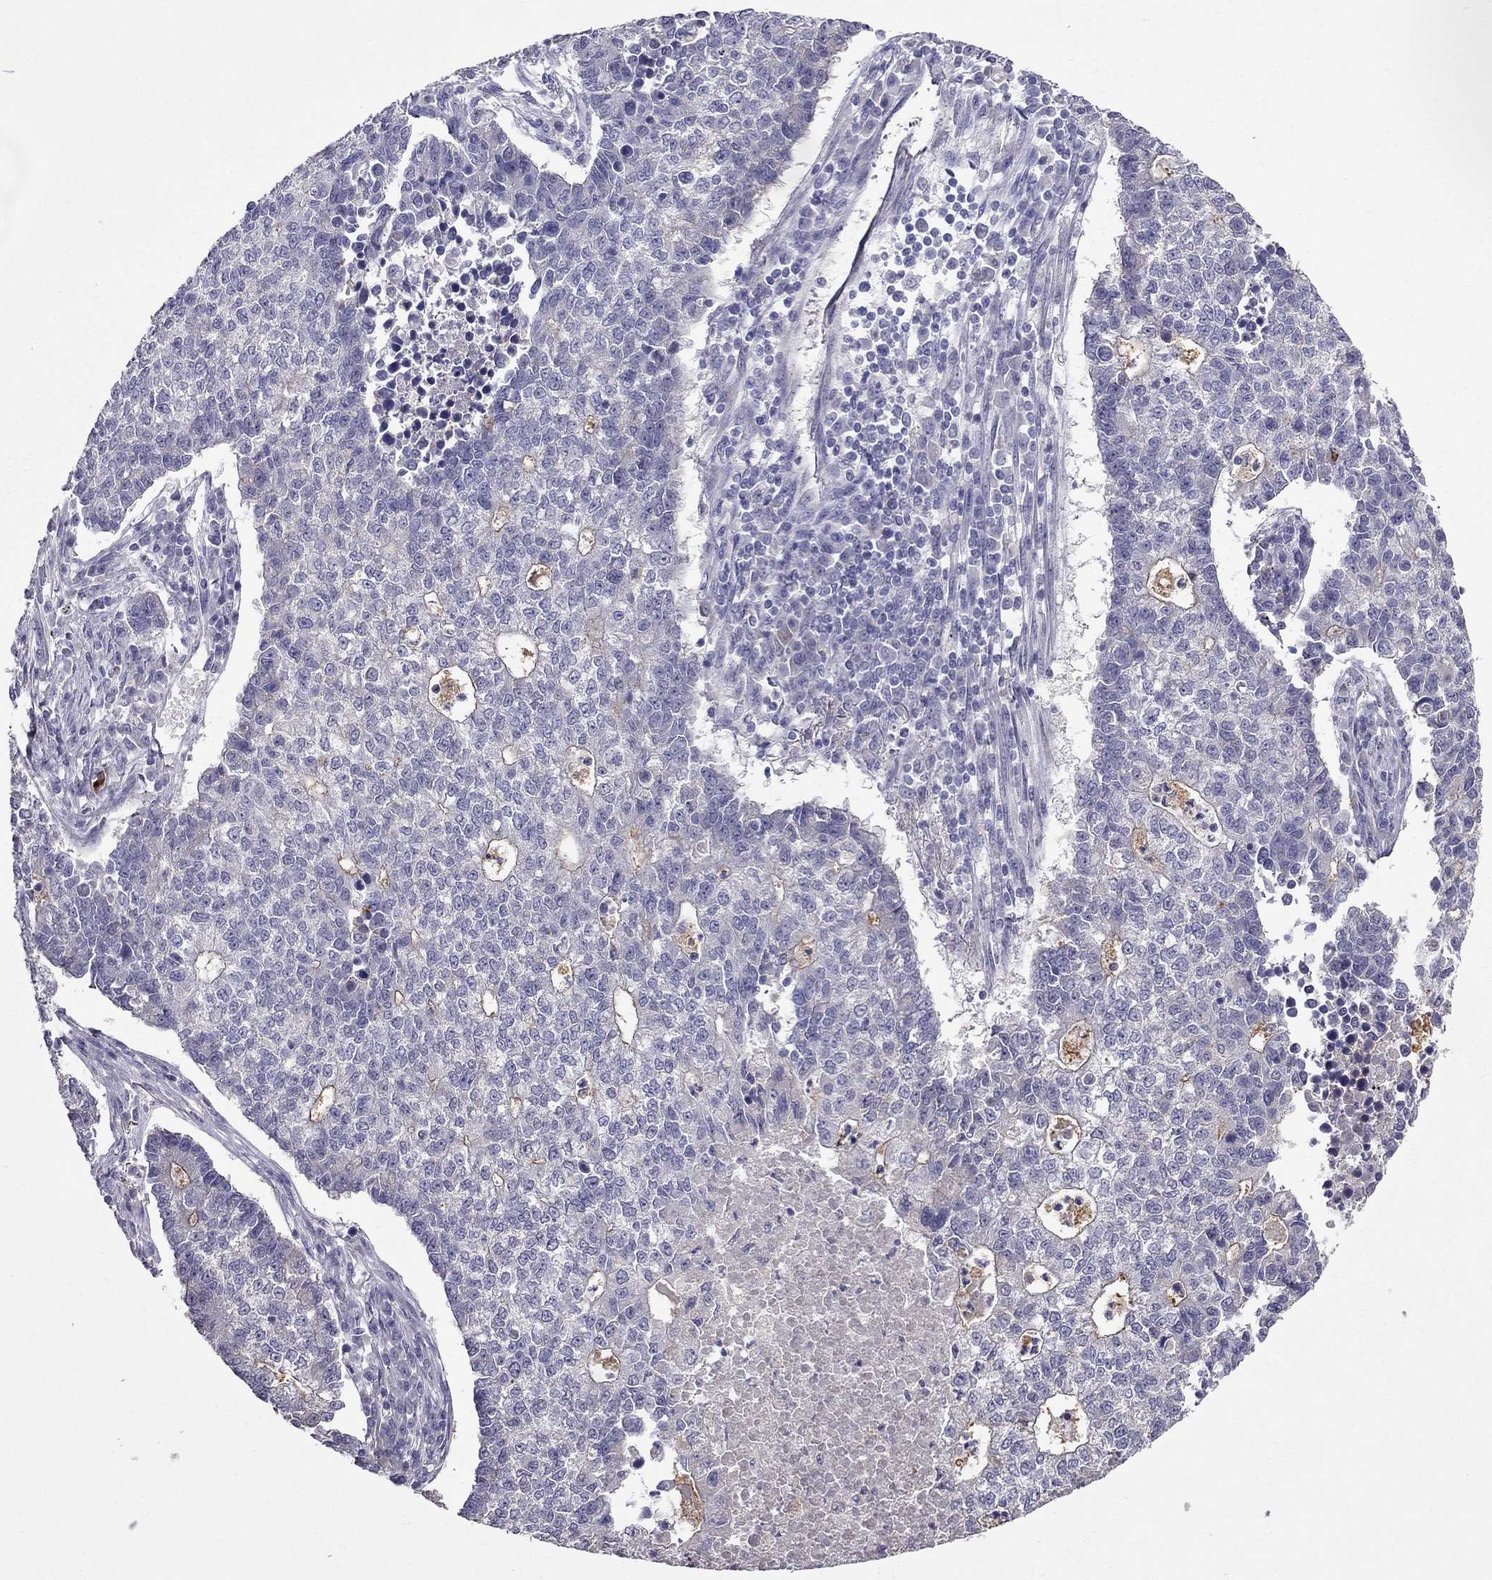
{"staining": {"intensity": "weak", "quantity": "<25%", "location": "cytoplasmic/membranous"}, "tissue": "lung cancer", "cell_type": "Tumor cells", "image_type": "cancer", "snomed": [{"axis": "morphology", "description": "Adenocarcinoma, NOS"}, {"axis": "topography", "description": "Lung"}], "caption": "There is no significant staining in tumor cells of lung cancer. The staining is performed using DAB brown chromogen with nuclei counter-stained in using hematoxylin.", "gene": "DUSP15", "patient": {"sex": "male", "age": 57}}